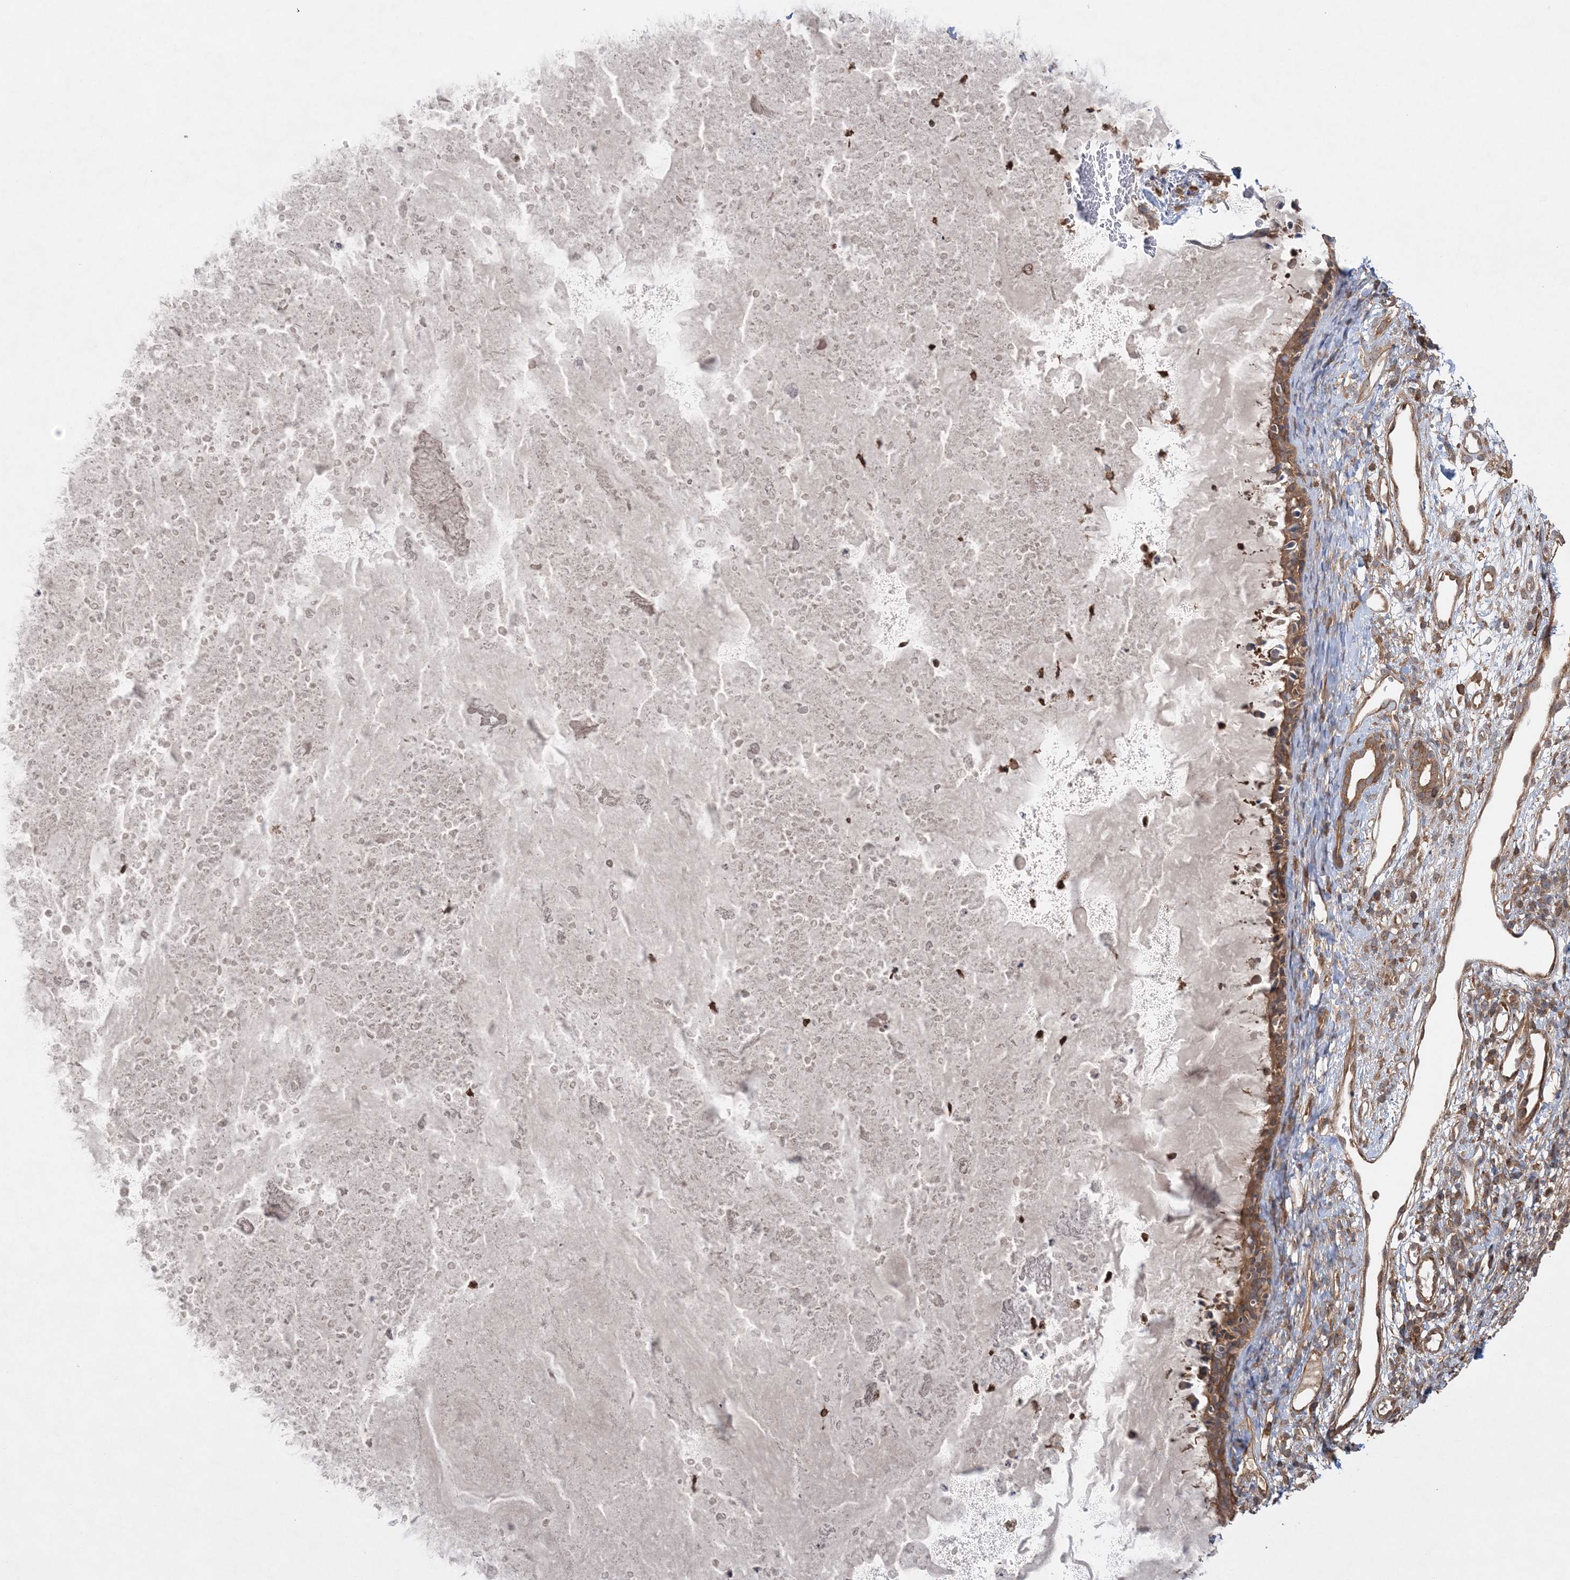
{"staining": {"intensity": "moderate", "quantity": ">75%", "location": "cytoplasmic/membranous"}, "tissue": "nasopharynx", "cell_type": "Respiratory epithelial cells", "image_type": "normal", "snomed": [{"axis": "morphology", "description": "Normal tissue, NOS"}, {"axis": "topography", "description": "Nasopharynx"}], "caption": "The image reveals staining of normal nasopharynx, revealing moderate cytoplasmic/membranous protein staining (brown color) within respiratory epithelial cells.", "gene": "ACAP2", "patient": {"sex": "male", "age": 22}}